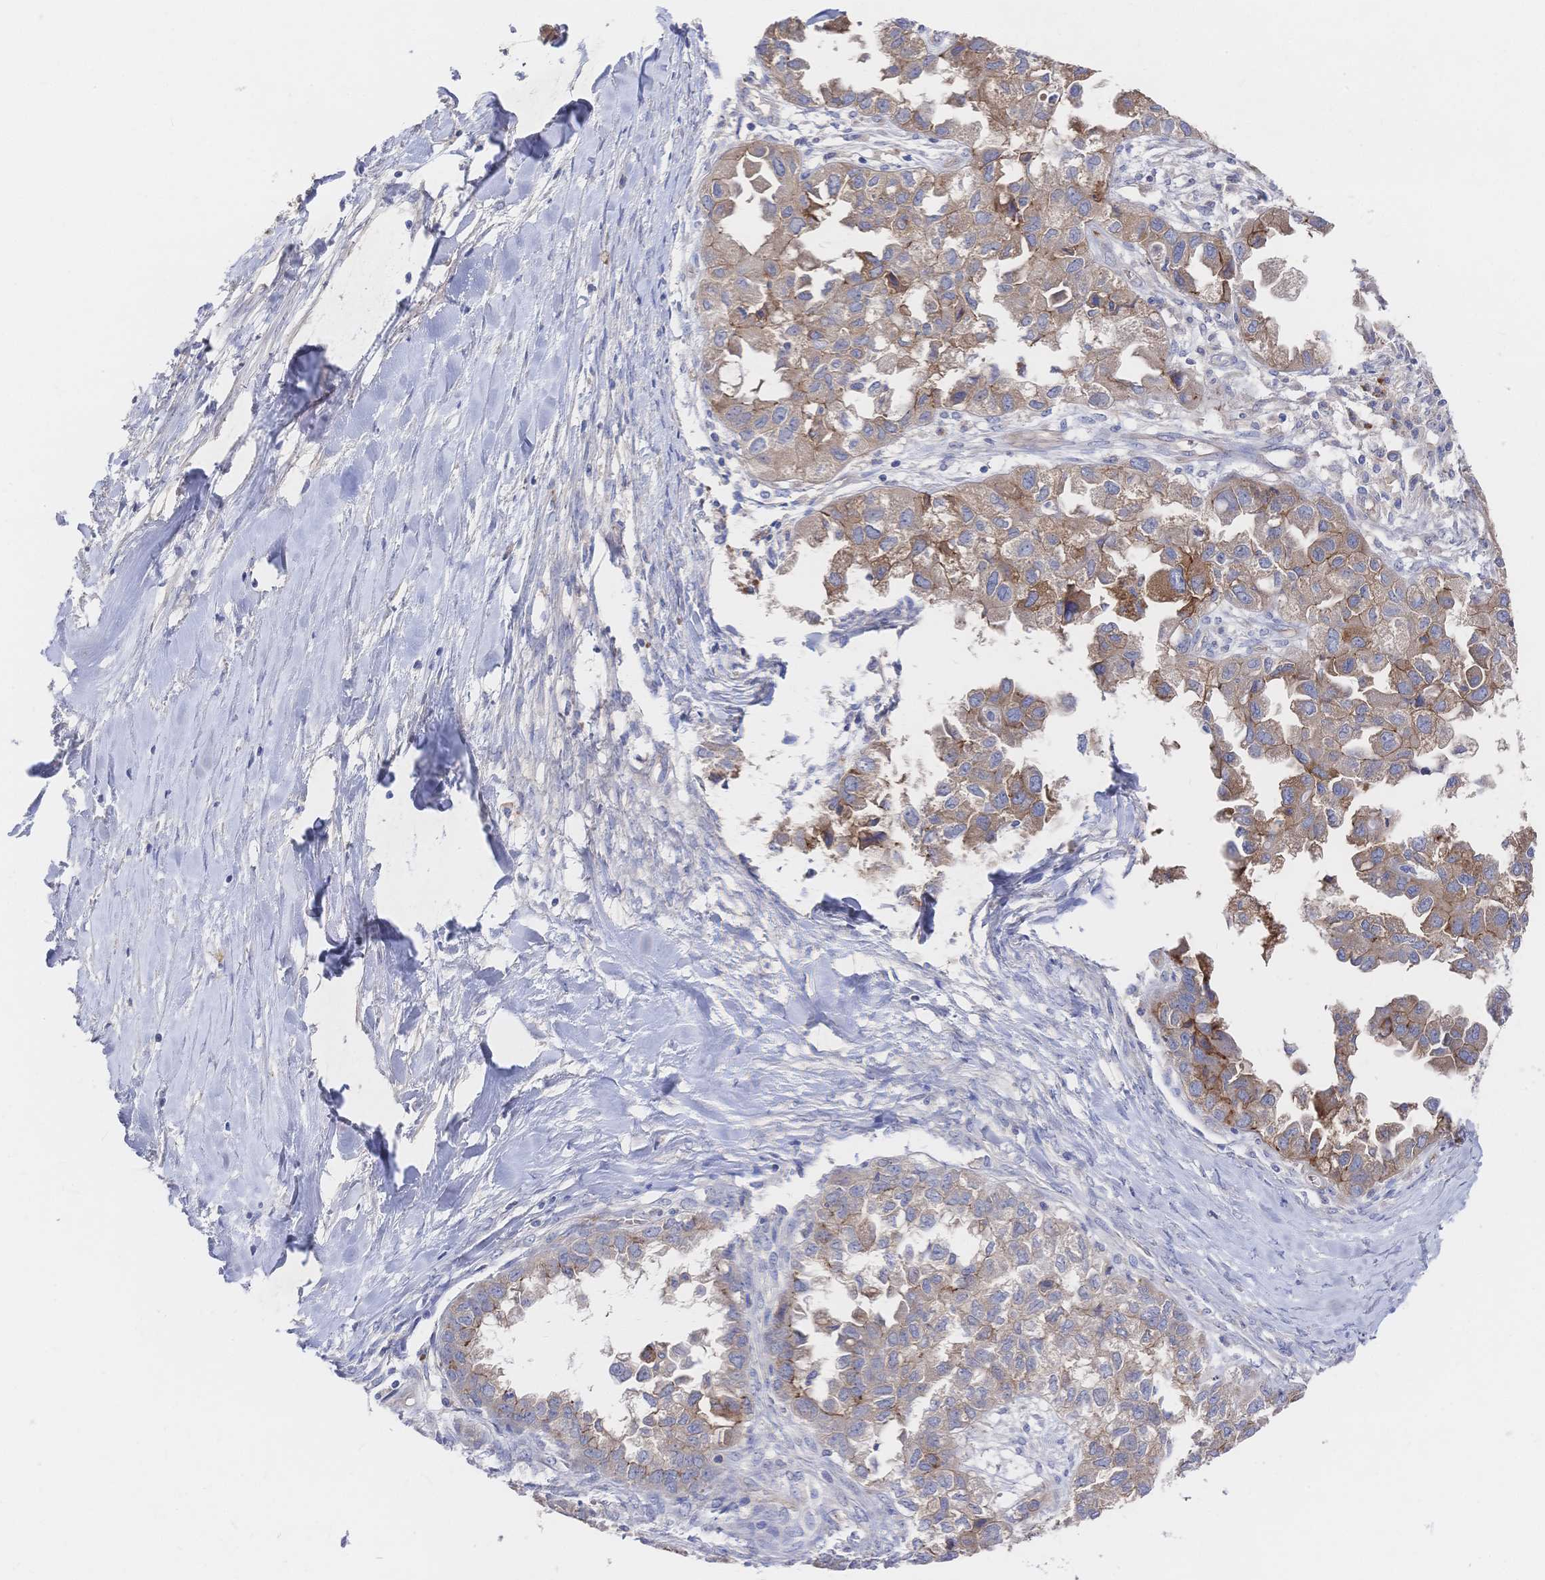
{"staining": {"intensity": "moderate", "quantity": ">75%", "location": "cytoplasmic/membranous"}, "tissue": "ovarian cancer", "cell_type": "Tumor cells", "image_type": "cancer", "snomed": [{"axis": "morphology", "description": "Cystadenocarcinoma, serous, NOS"}, {"axis": "topography", "description": "Ovary"}], "caption": "Immunohistochemistry image of neoplastic tissue: ovarian cancer stained using immunohistochemistry reveals medium levels of moderate protein expression localized specifically in the cytoplasmic/membranous of tumor cells, appearing as a cytoplasmic/membranous brown color.", "gene": "F11R", "patient": {"sex": "female", "age": 84}}